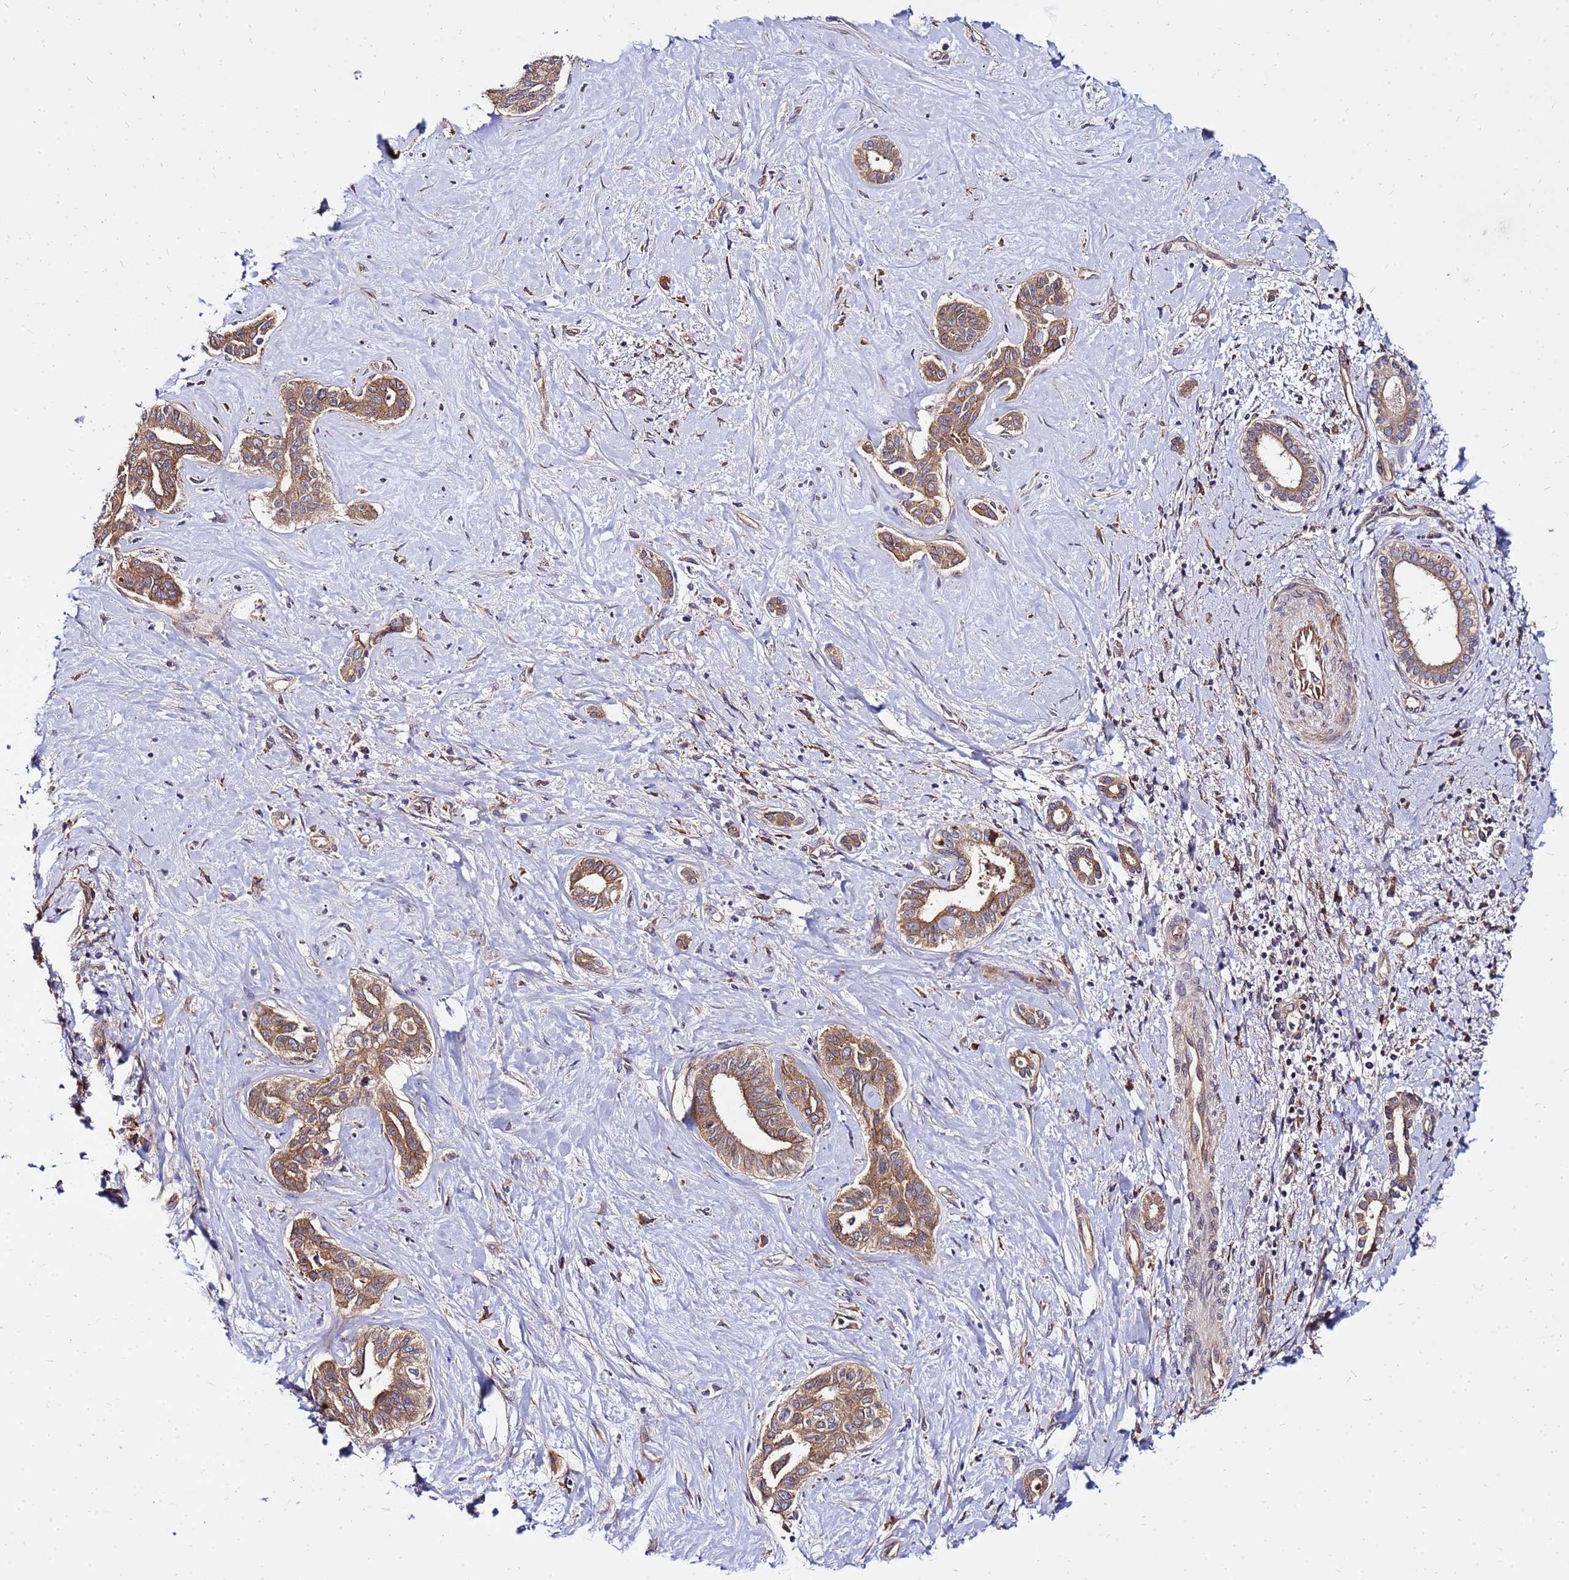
{"staining": {"intensity": "moderate", "quantity": ">75%", "location": "cytoplasmic/membranous"}, "tissue": "liver cancer", "cell_type": "Tumor cells", "image_type": "cancer", "snomed": [{"axis": "morphology", "description": "Cholangiocarcinoma"}, {"axis": "topography", "description": "Liver"}], "caption": "Liver cancer (cholangiocarcinoma) was stained to show a protein in brown. There is medium levels of moderate cytoplasmic/membranous positivity in approximately >75% of tumor cells. (IHC, brightfield microscopy, high magnification).", "gene": "WWC2", "patient": {"sex": "female", "age": 77}}